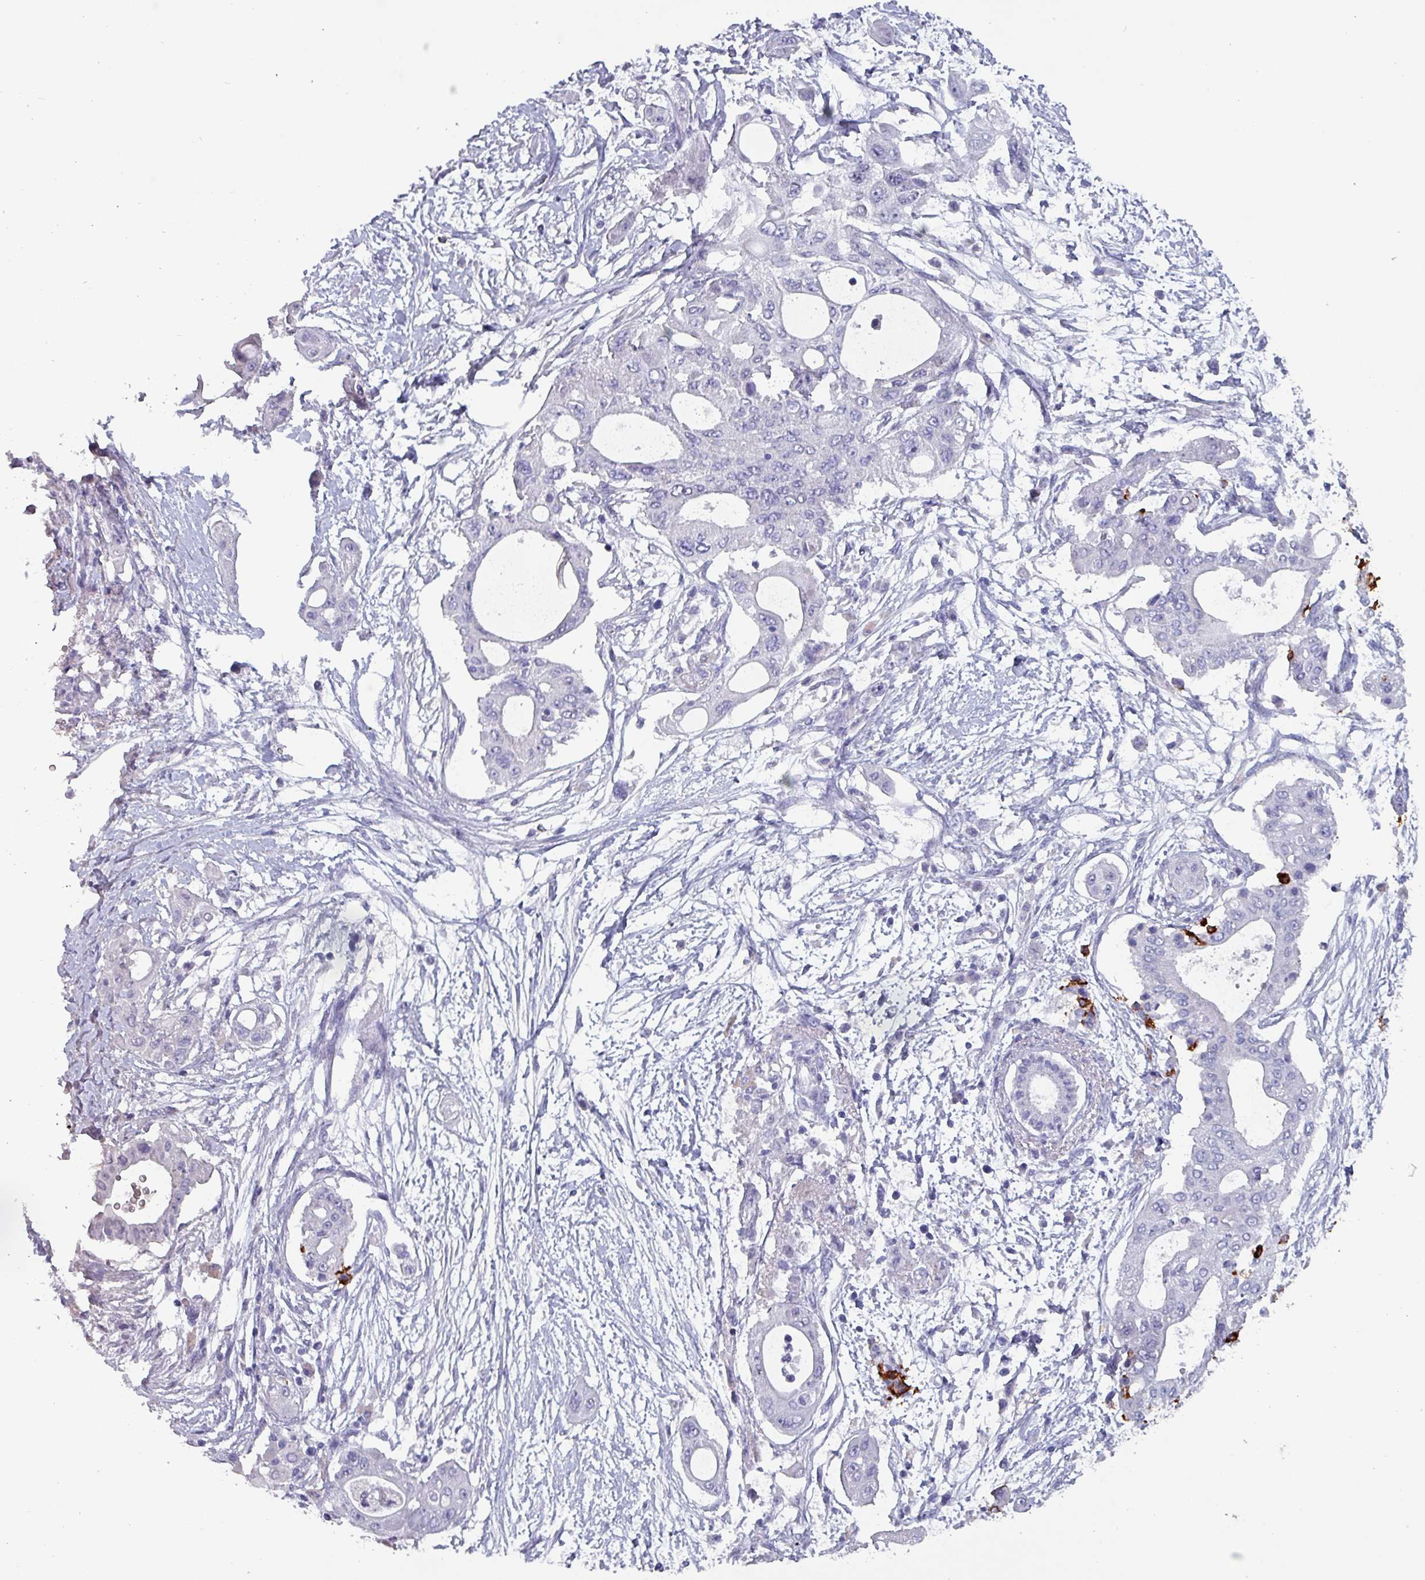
{"staining": {"intensity": "negative", "quantity": "none", "location": "none"}, "tissue": "pancreatic cancer", "cell_type": "Tumor cells", "image_type": "cancer", "snomed": [{"axis": "morphology", "description": "Adenocarcinoma, NOS"}, {"axis": "topography", "description": "Pancreas"}], "caption": "This is an IHC image of pancreatic adenocarcinoma. There is no positivity in tumor cells.", "gene": "INS-IGF2", "patient": {"sex": "male", "age": 68}}